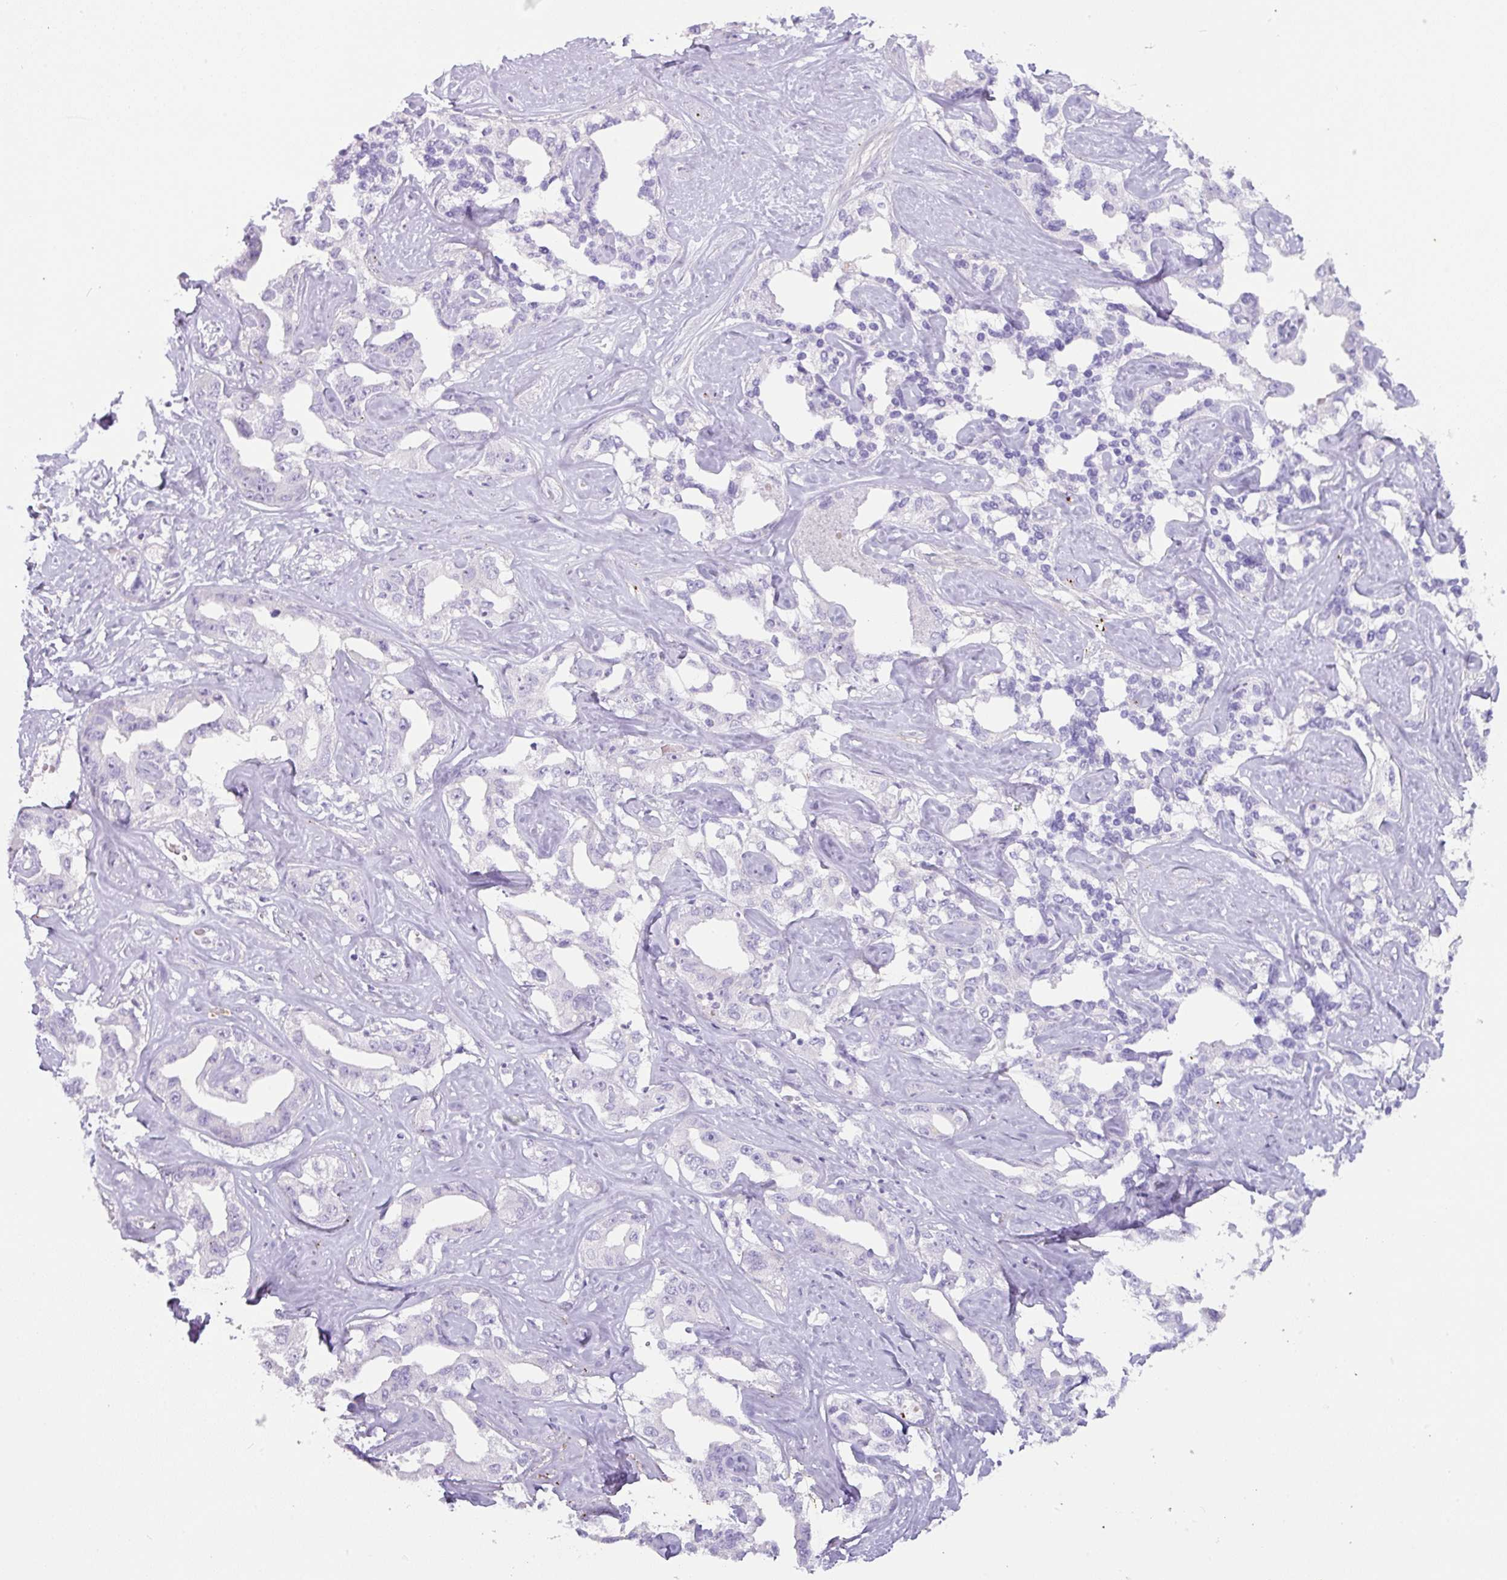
{"staining": {"intensity": "negative", "quantity": "none", "location": "none"}, "tissue": "liver cancer", "cell_type": "Tumor cells", "image_type": "cancer", "snomed": [{"axis": "morphology", "description": "Cholangiocarcinoma"}, {"axis": "topography", "description": "Liver"}], "caption": "This is an IHC photomicrograph of human cholangiocarcinoma (liver). There is no expression in tumor cells.", "gene": "OR52N1", "patient": {"sex": "male", "age": 59}}